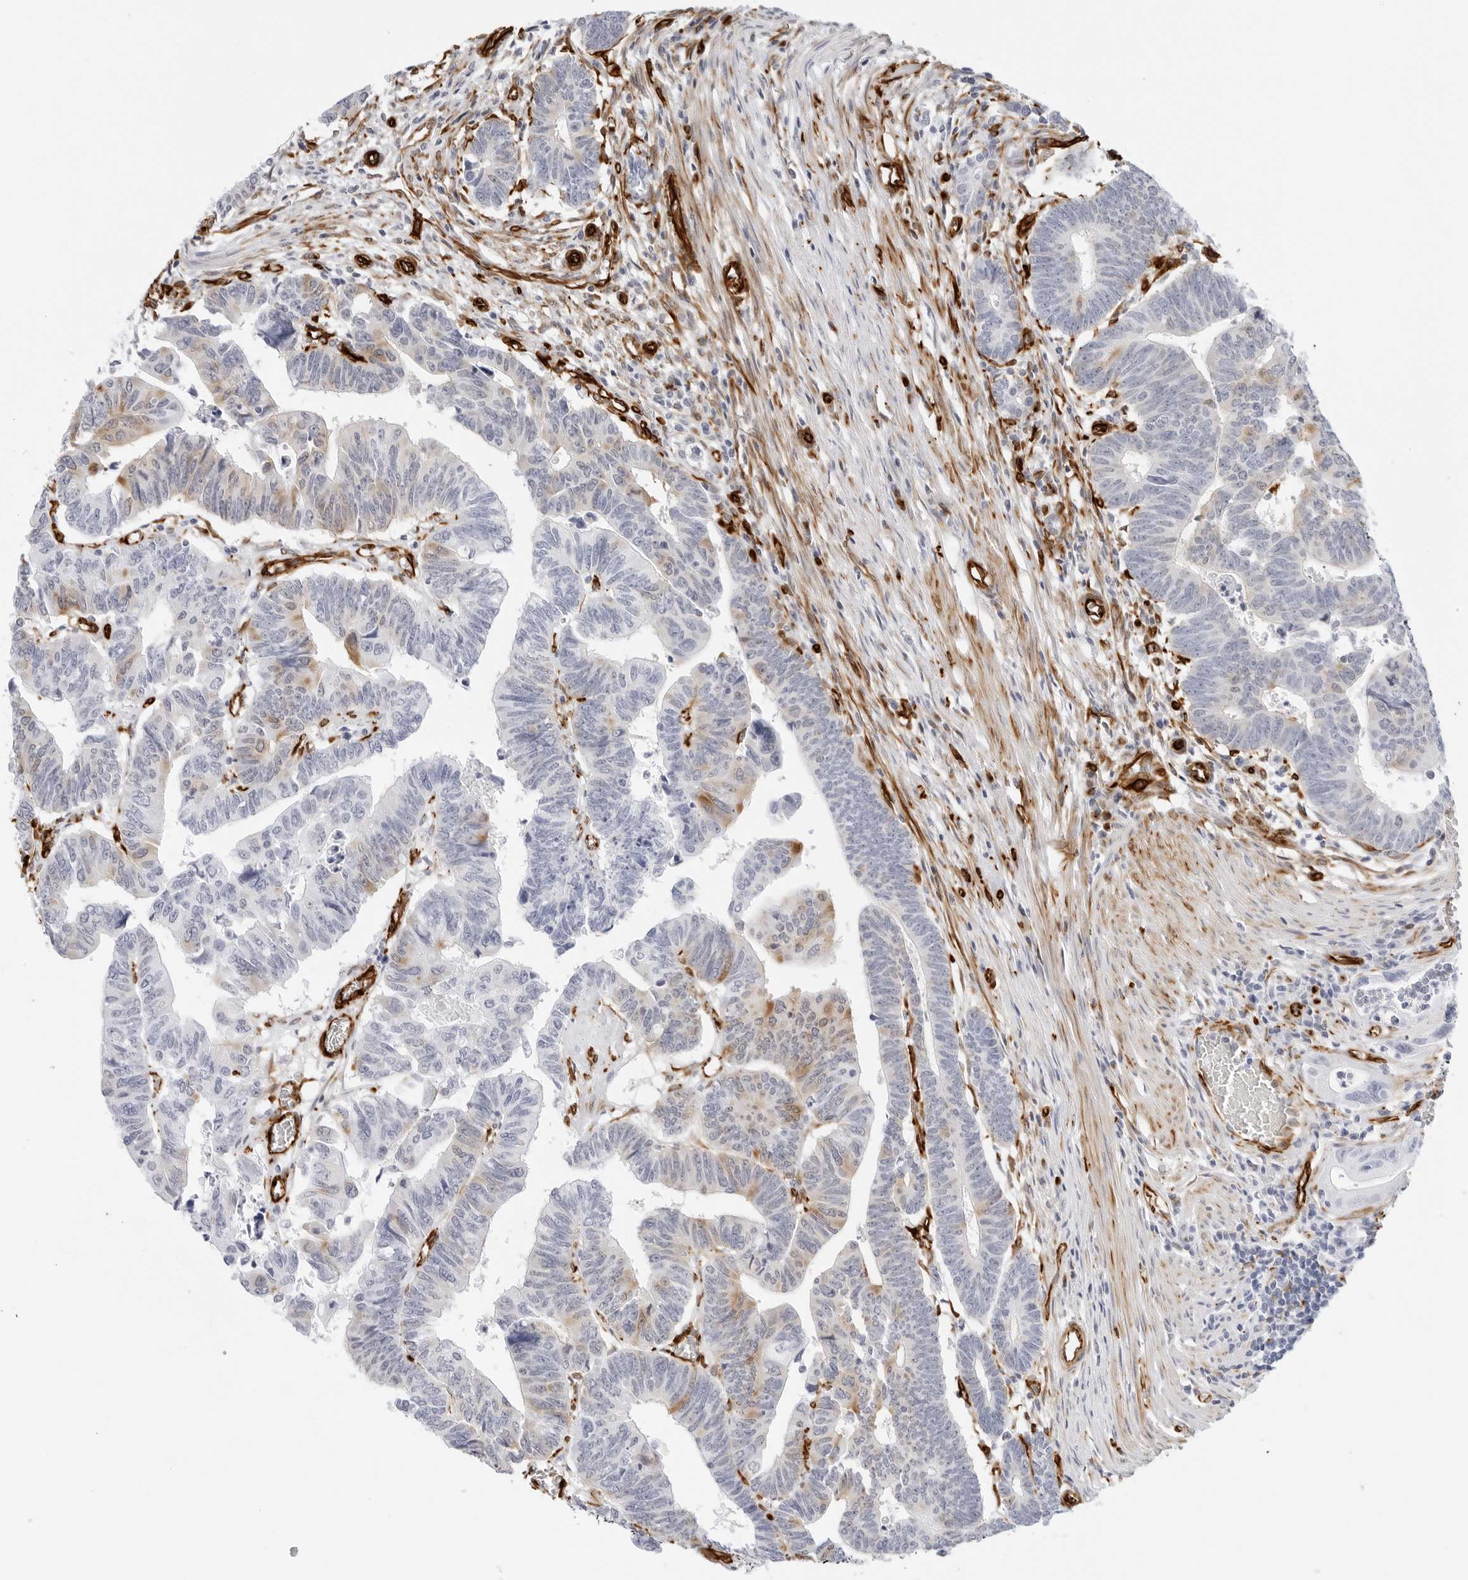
{"staining": {"intensity": "weak", "quantity": "<25%", "location": "cytoplasmic/membranous"}, "tissue": "colorectal cancer", "cell_type": "Tumor cells", "image_type": "cancer", "snomed": [{"axis": "morphology", "description": "Adenocarcinoma, NOS"}, {"axis": "topography", "description": "Rectum"}], "caption": "High power microscopy image of an IHC image of colorectal adenocarcinoma, revealing no significant staining in tumor cells. Brightfield microscopy of immunohistochemistry (IHC) stained with DAB (brown) and hematoxylin (blue), captured at high magnification.", "gene": "NES", "patient": {"sex": "female", "age": 65}}